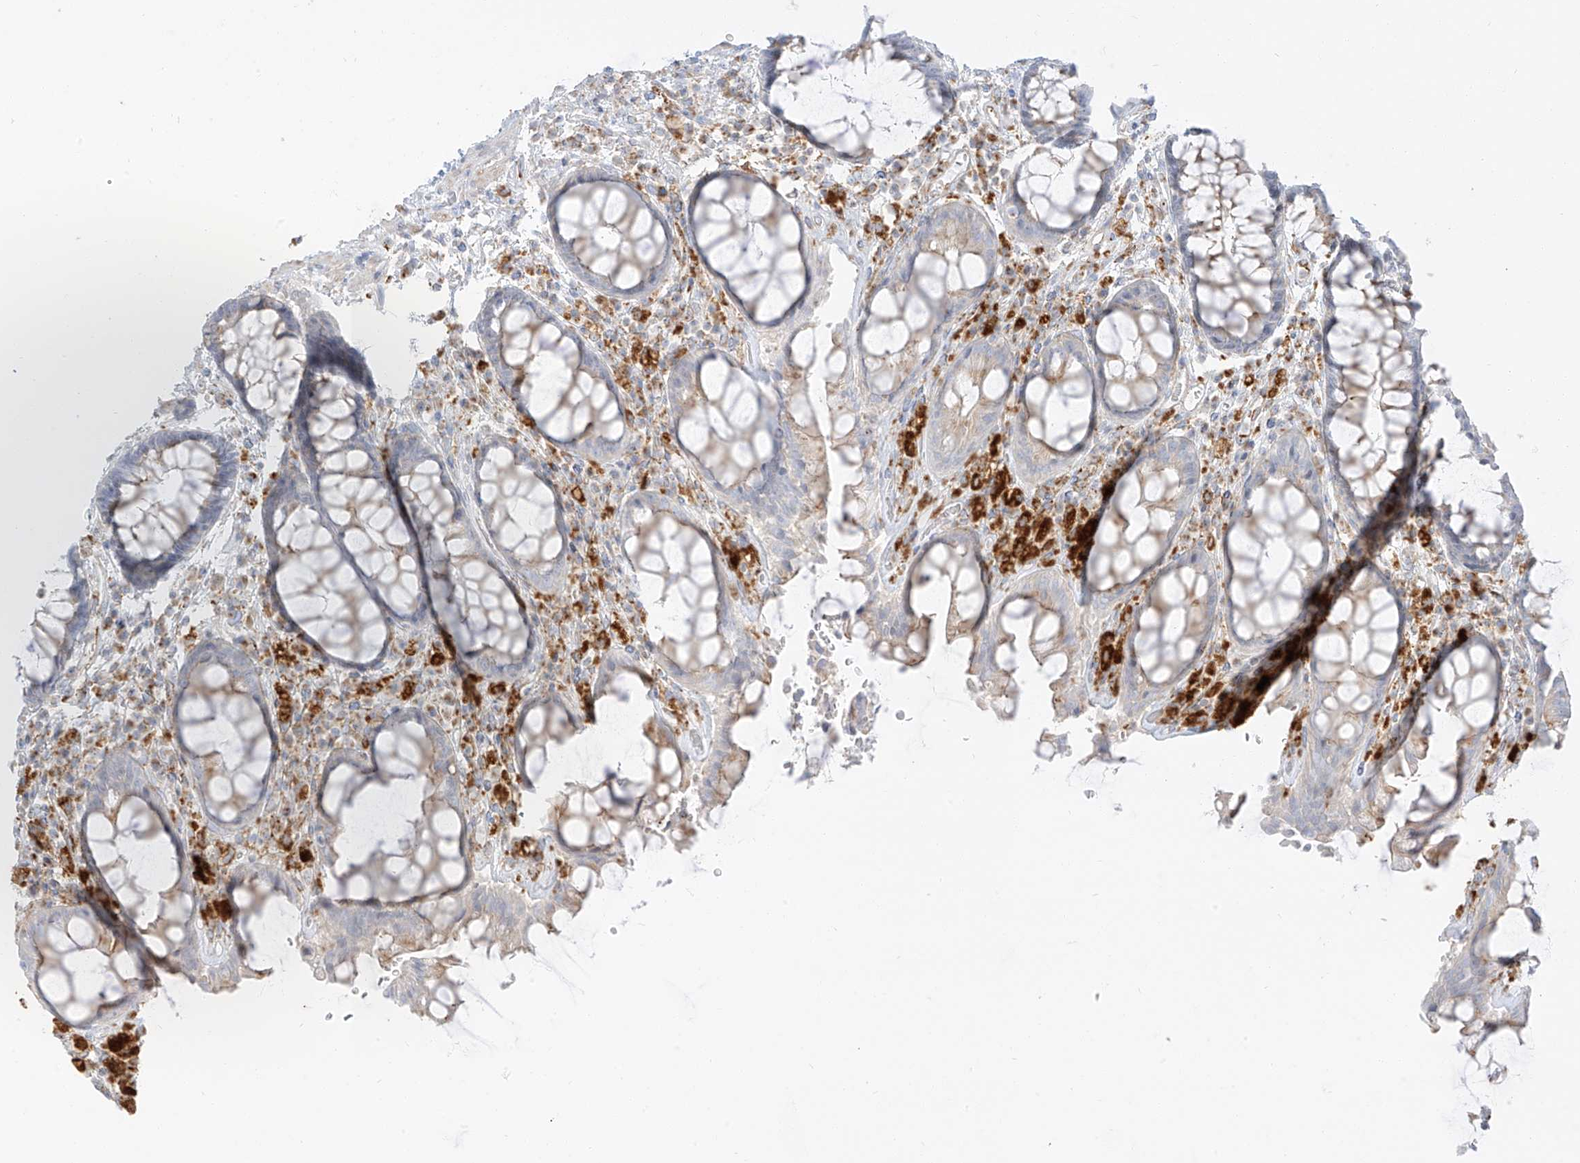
{"staining": {"intensity": "weak", "quantity": "<25%", "location": "cytoplasmic/membranous"}, "tissue": "rectum", "cell_type": "Glandular cells", "image_type": "normal", "snomed": [{"axis": "morphology", "description": "Normal tissue, NOS"}, {"axis": "topography", "description": "Rectum"}], "caption": "This is an IHC photomicrograph of unremarkable human rectum. There is no positivity in glandular cells.", "gene": "SLC35F6", "patient": {"sex": "male", "age": 64}}